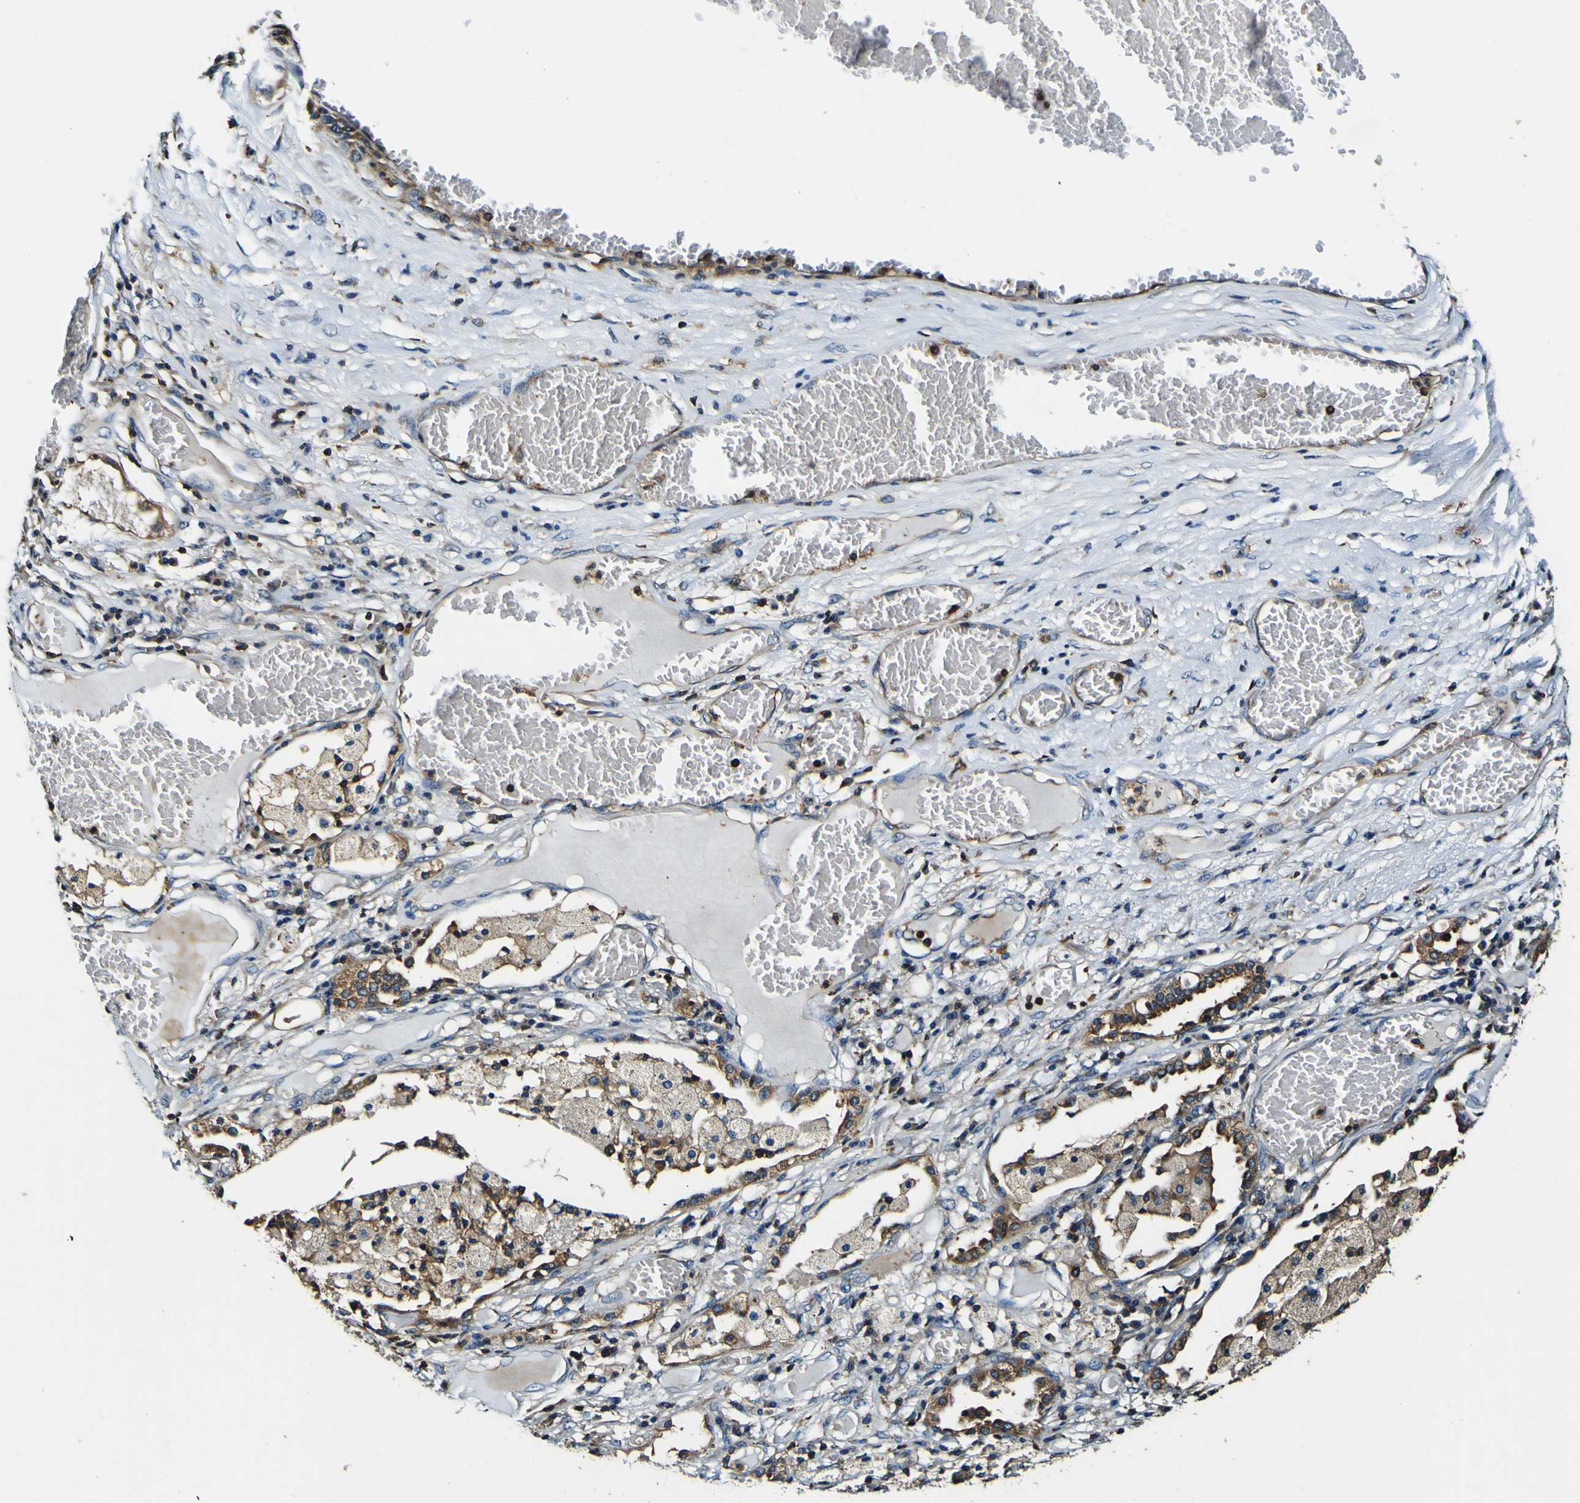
{"staining": {"intensity": "weak", "quantity": ">75%", "location": "cytoplasmic/membranous"}, "tissue": "lung cancer", "cell_type": "Tumor cells", "image_type": "cancer", "snomed": [{"axis": "morphology", "description": "Squamous cell carcinoma, NOS"}, {"axis": "topography", "description": "Lung"}], "caption": "A brown stain highlights weak cytoplasmic/membranous staining of a protein in human lung cancer (squamous cell carcinoma) tumor cells.", "gene": "RHOT2", "patient": {"sex": "male", "age": 71}}